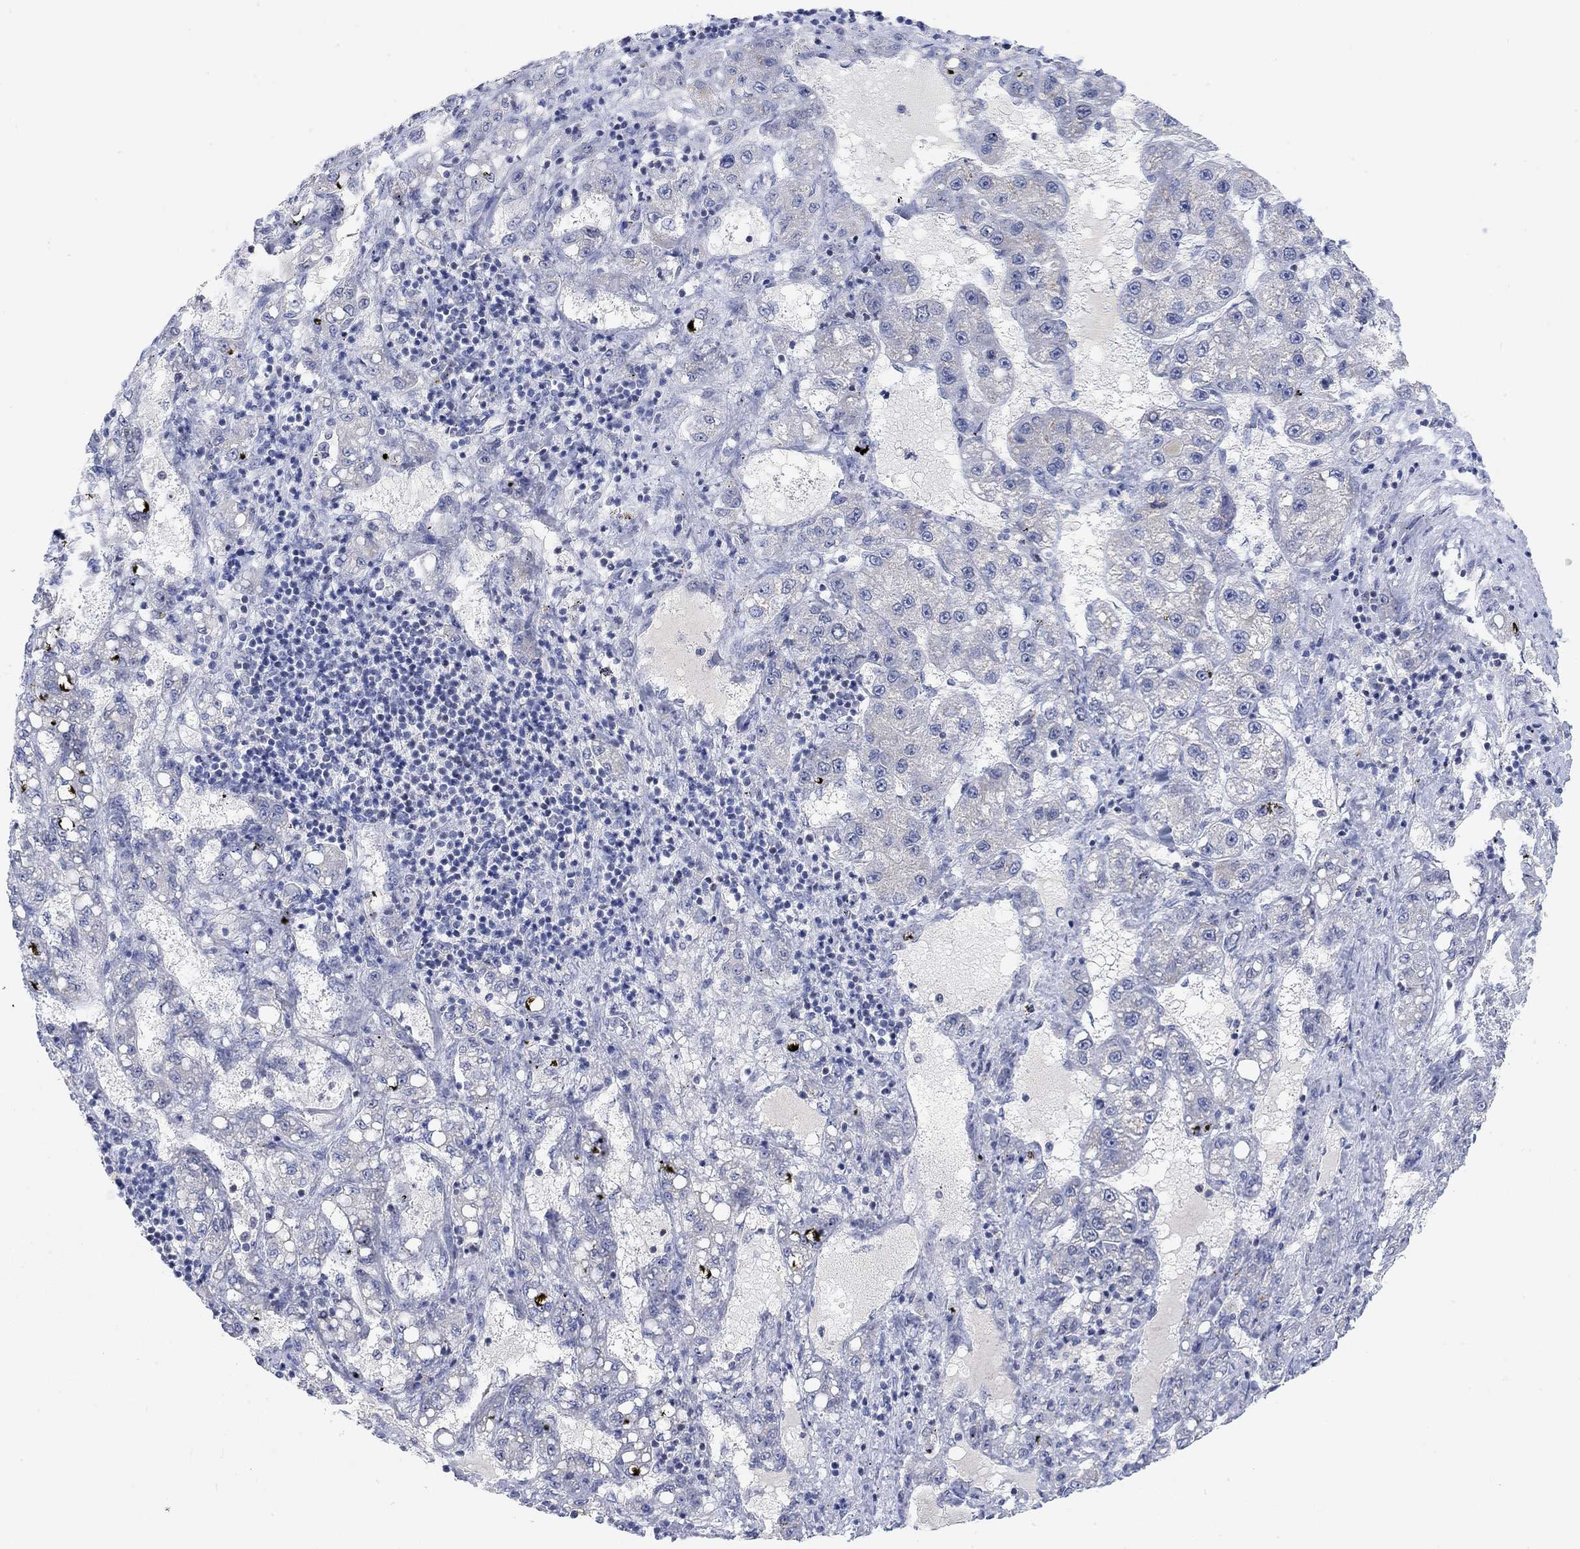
{"staining": {"intensity": "negative", "quantity": "none", "location": "none"}, "tissue": "liver cancer", "cell_type": "Tumor cells", "image_type": "cancer", "snomed": [{"axis": "morphology", "description": "Carcinoma, Hepatocellular, NOS"}, {"axis": "topography", "description": "Liver"}], "caption": "This is an immunohistochemistry image of liver cancer. There is no positivity in tumor cells.", "gene": "ATP6V1E2", "patient": {"sex": "female", "age": 65}}